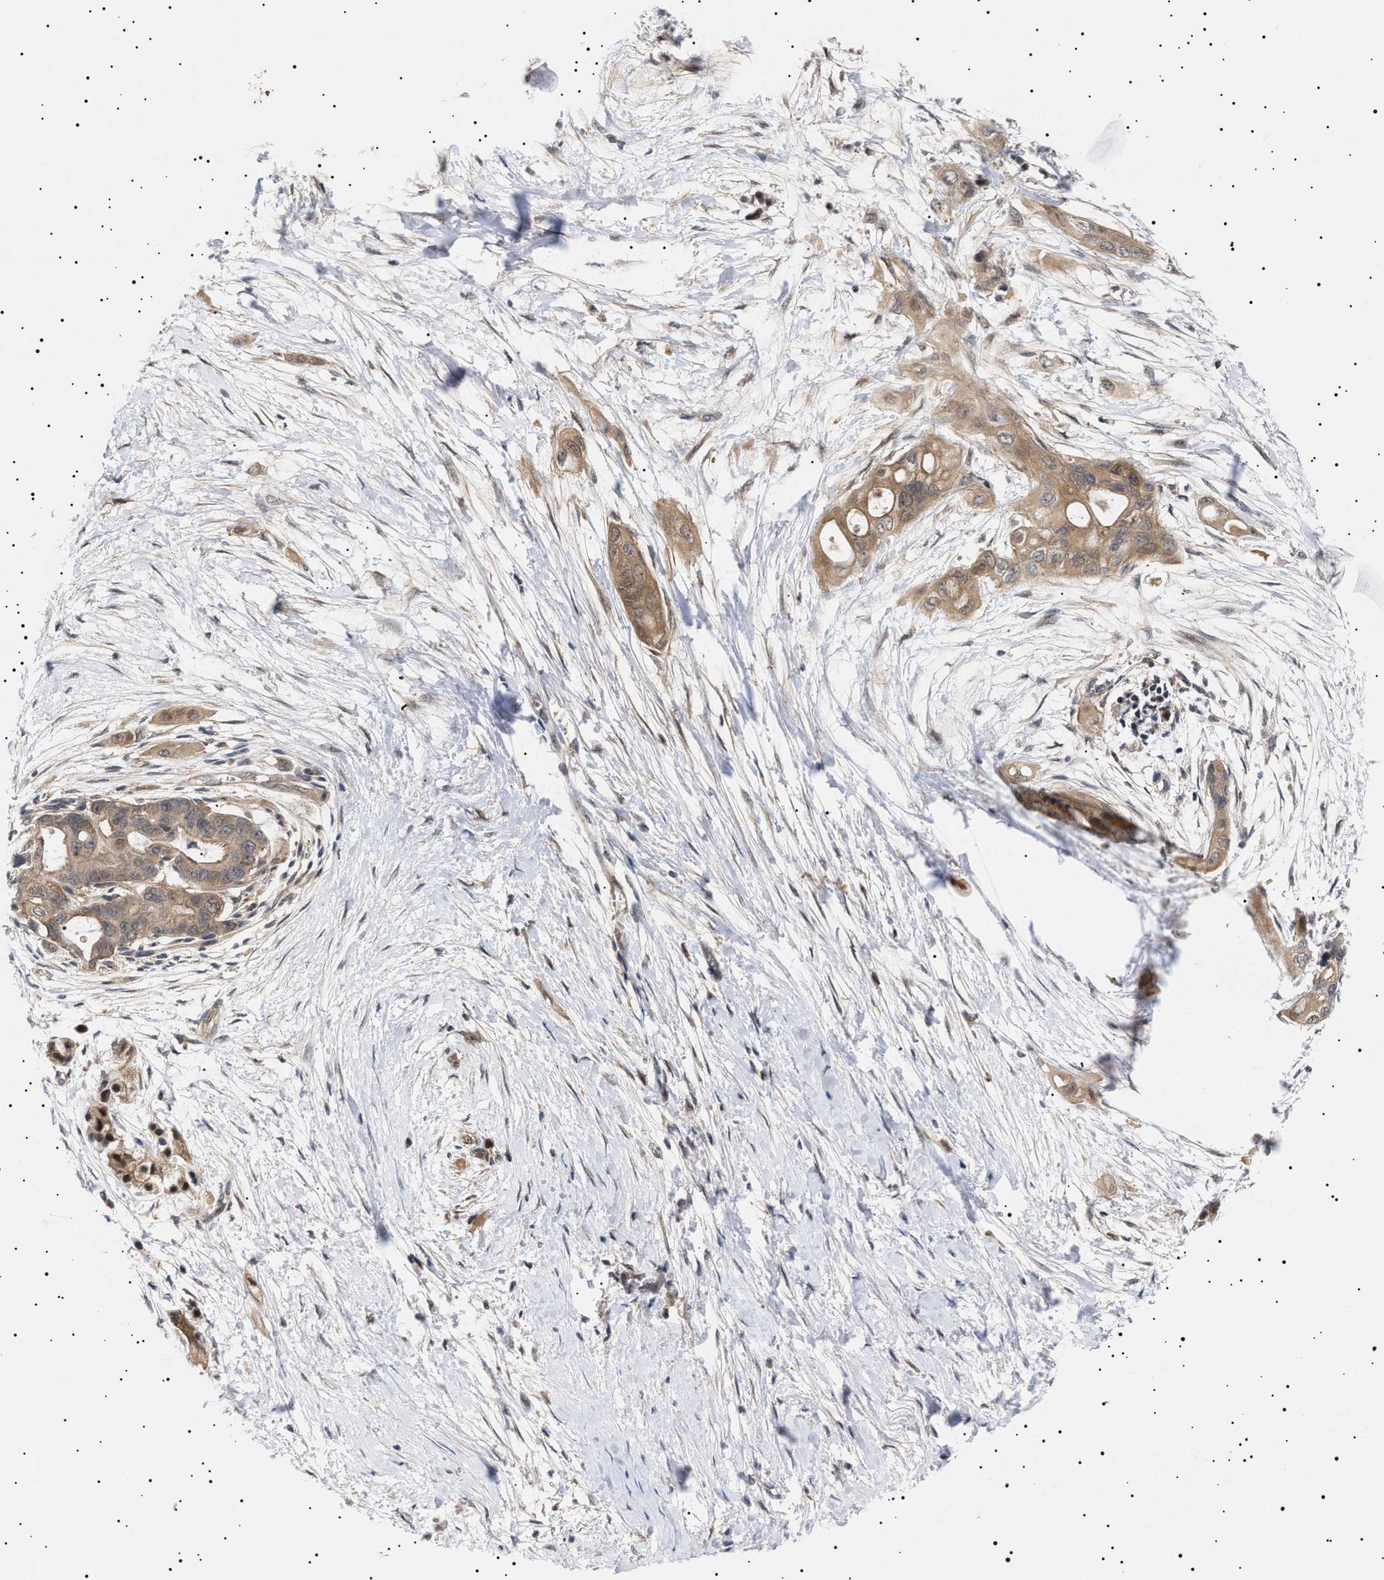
{"staining": {"intensity": "moderate", "quantity": ">75%", "location": "cytoplasmic/membranous"}, "tissue": "pancreatic cancer", "cell_type": "Tumor cells", "image_type": "cancer", "snomed": [{"axis": "morphology", "description": "Adenocarcinoma, NOS"}, {"axis": "topography", "description": "Pancreas"}], "caption": "DAB immunohistochemical staining of human adenocarcinoma (pancreatic) exhibits moderate cytoplasmic/membranous protein expression in about >75% of tumor cells.", "gene": "NPLOC4", "patient": {"sex": "male", "age": 59}}